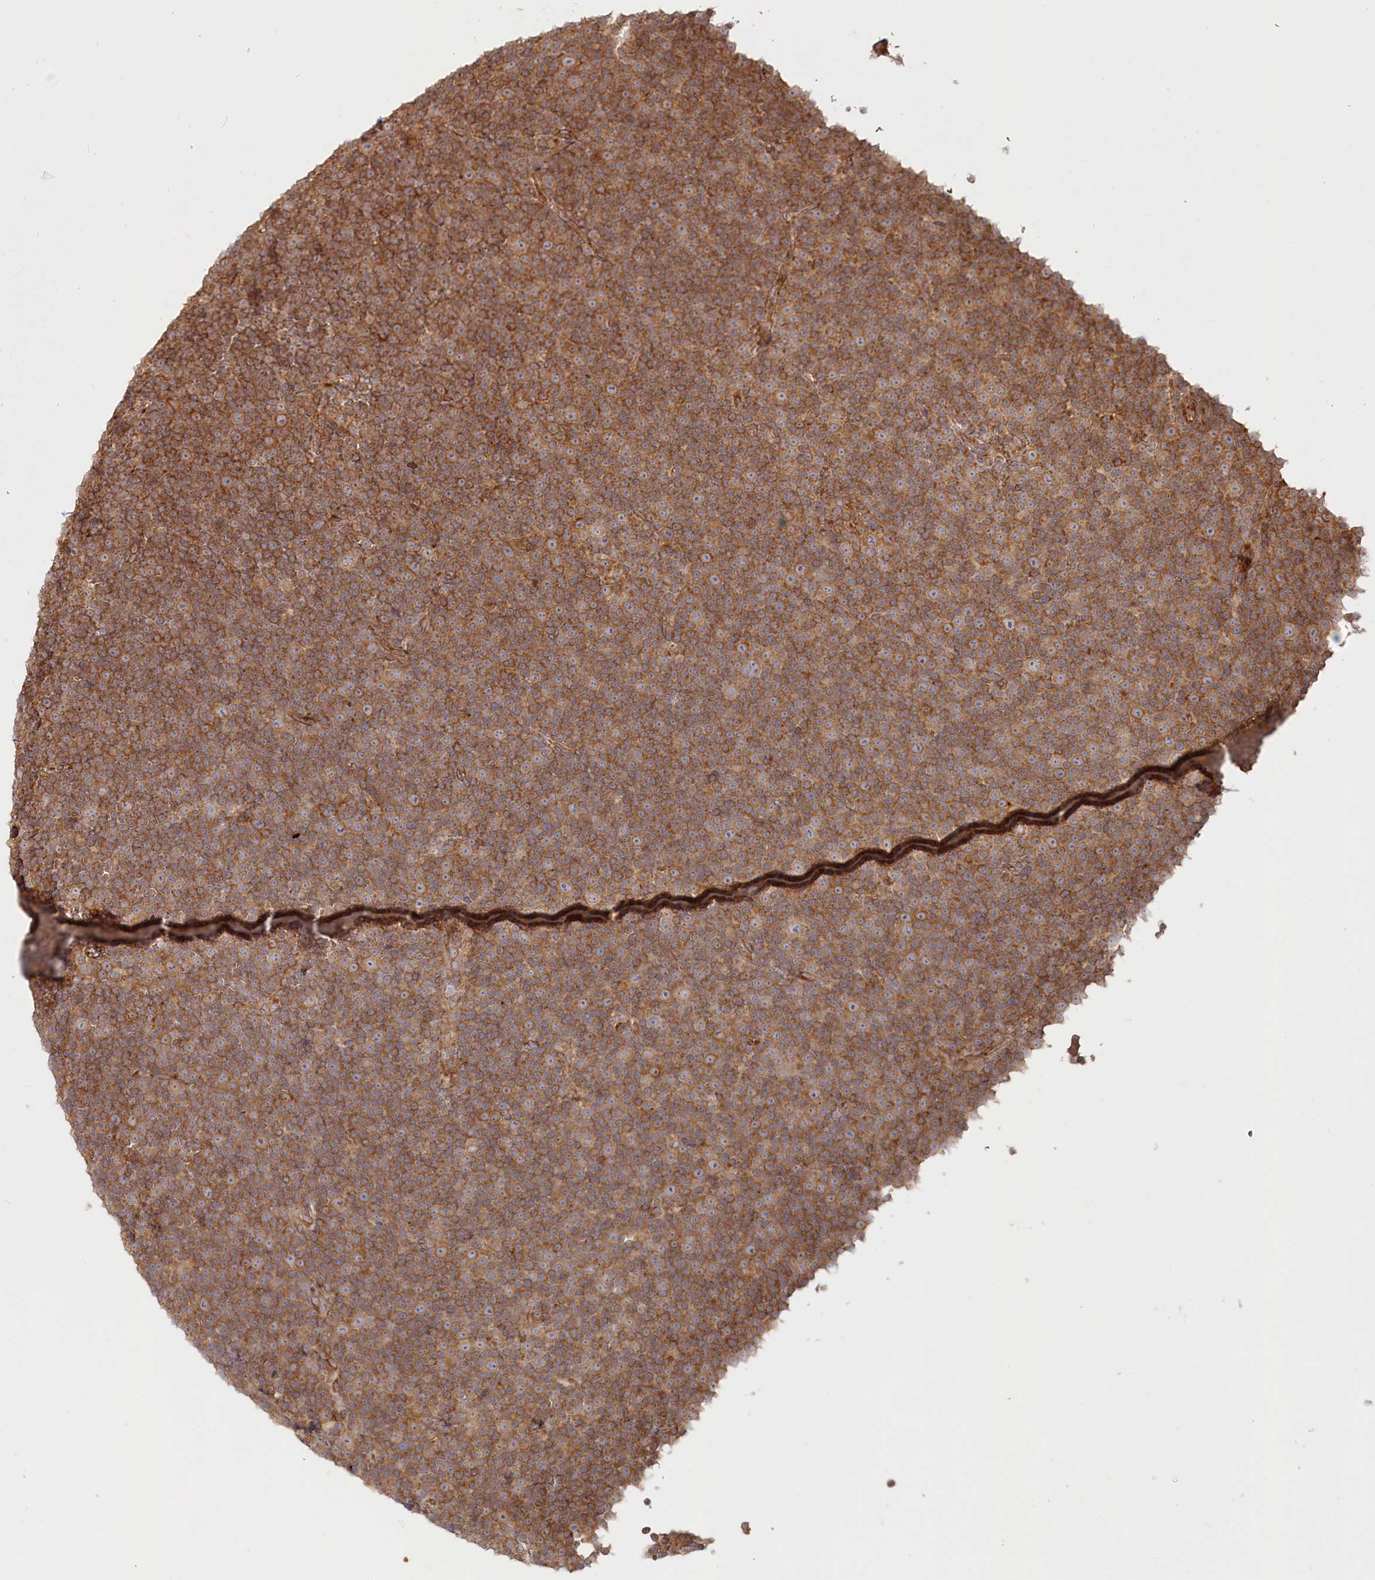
{"staining": {"intensity": "moderate", "quantity": ">75%", "location": "cytoplasmic/membranous"}, "tissue": "lymphoma", "cell_type": "Tumor cells", "image_type": "cancer", "snomed": [{"axis": "morphology", "description": "Malignant lymphoma, non-Hodgkin's type, Low grade"}, {"axis": "topography", "description": "Lymph node"}], "caption": "A histopathology image showing moderate cytoplasmic/membranous staining in about >75% of tumor cells in lymphoma, as visualized by brown immunohistochemical staining.", "gene": "OTUD4", "patient": {"sex": "female", "age": 67}}